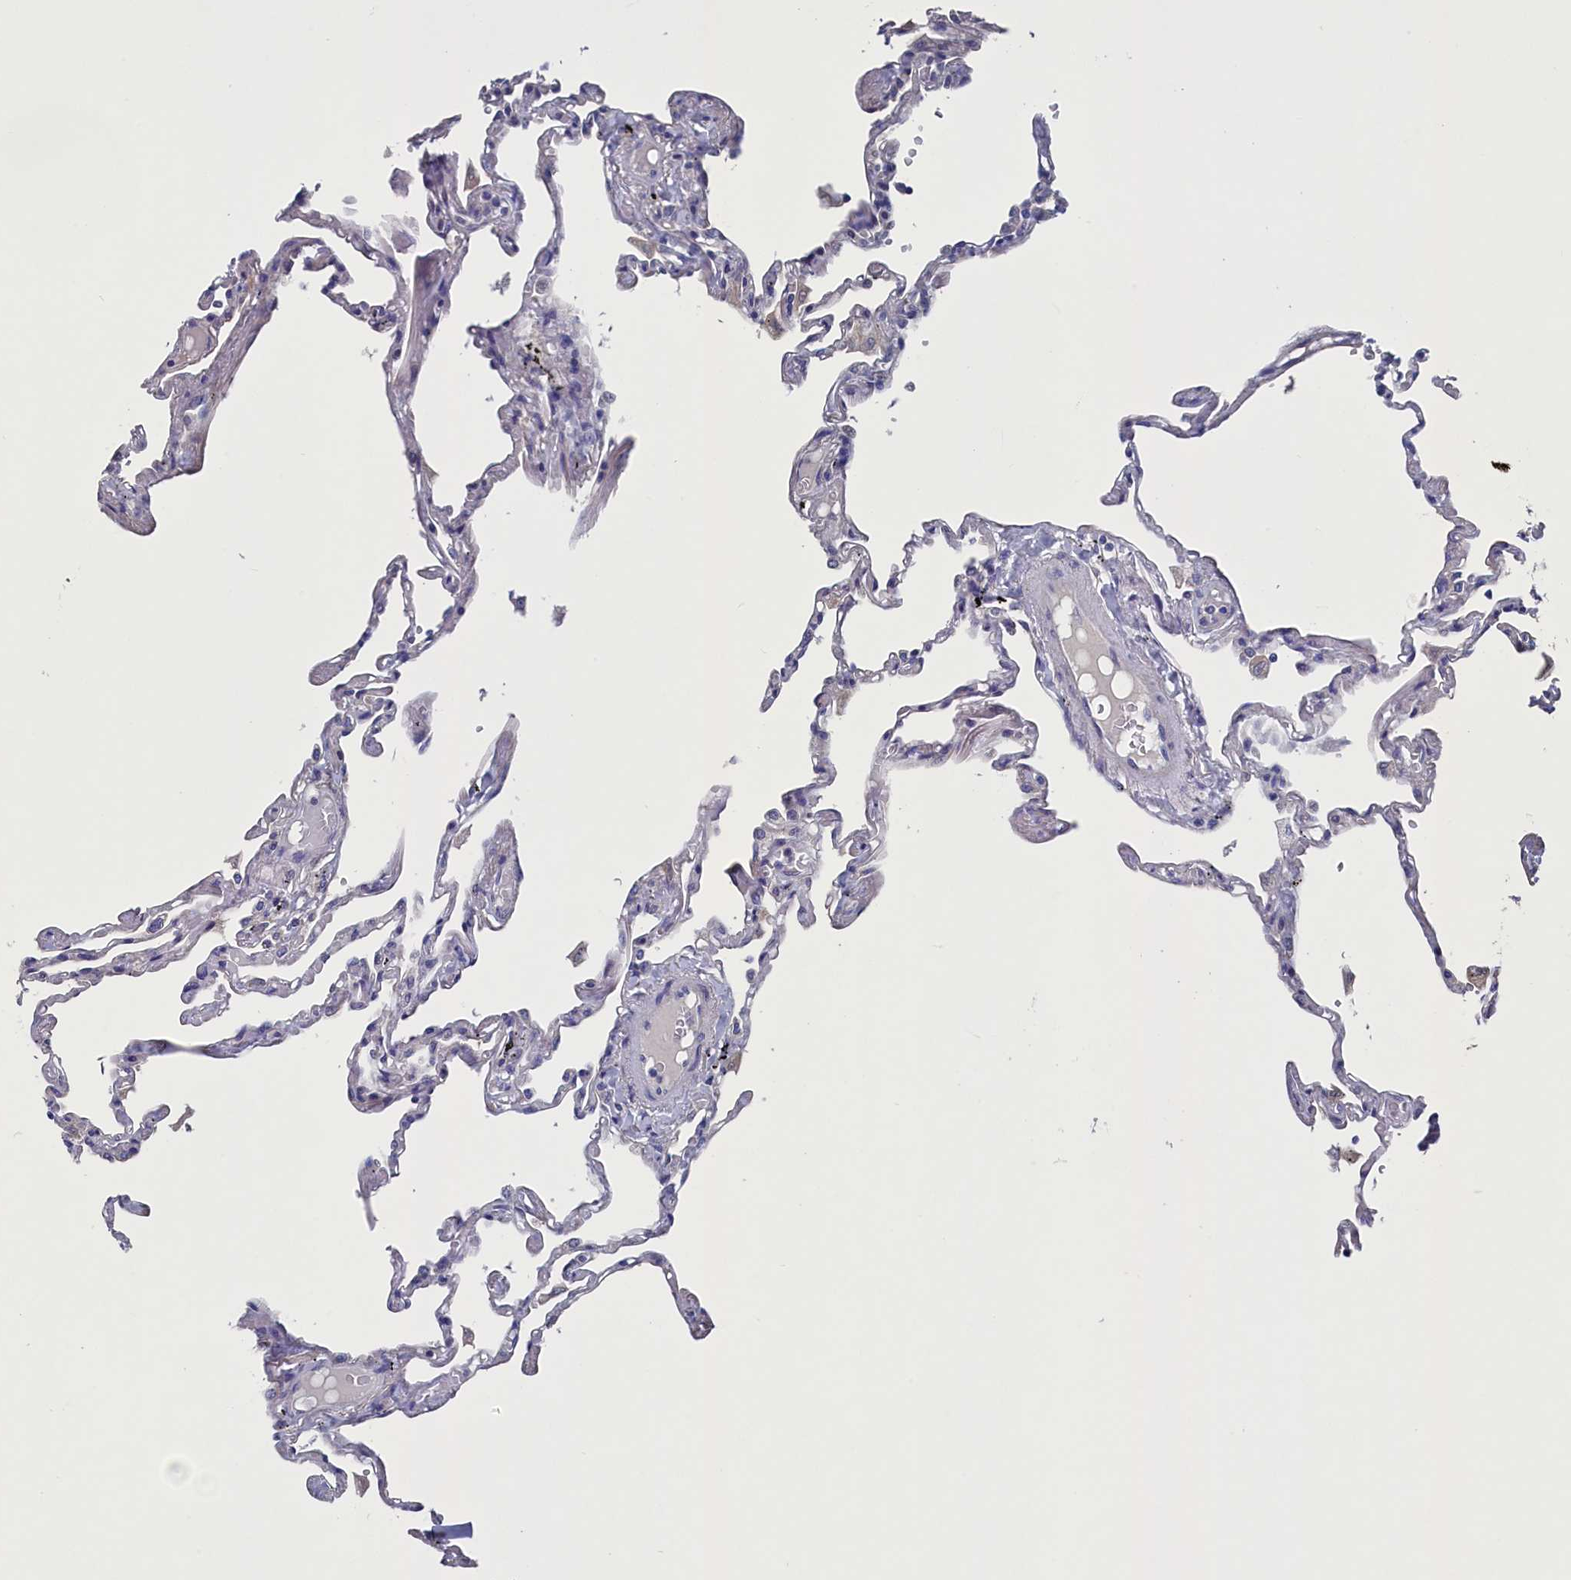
{"staining": {"intensity": "negative", "quantity": "none", "location": "none"}, "tissue": "lung", "cell_type": "Alveolar cells", "image_type": "normal", "snomed": [{"axis": "morphology", "description": "Normal tissue, NOS"}, {"axis": "topography", "description": "Lung"}], "caption": "Alveolar cells show no significant positivity in normal lung.", "gene": "SPATA13", "patient": {"sex": "female", "age": 67}}